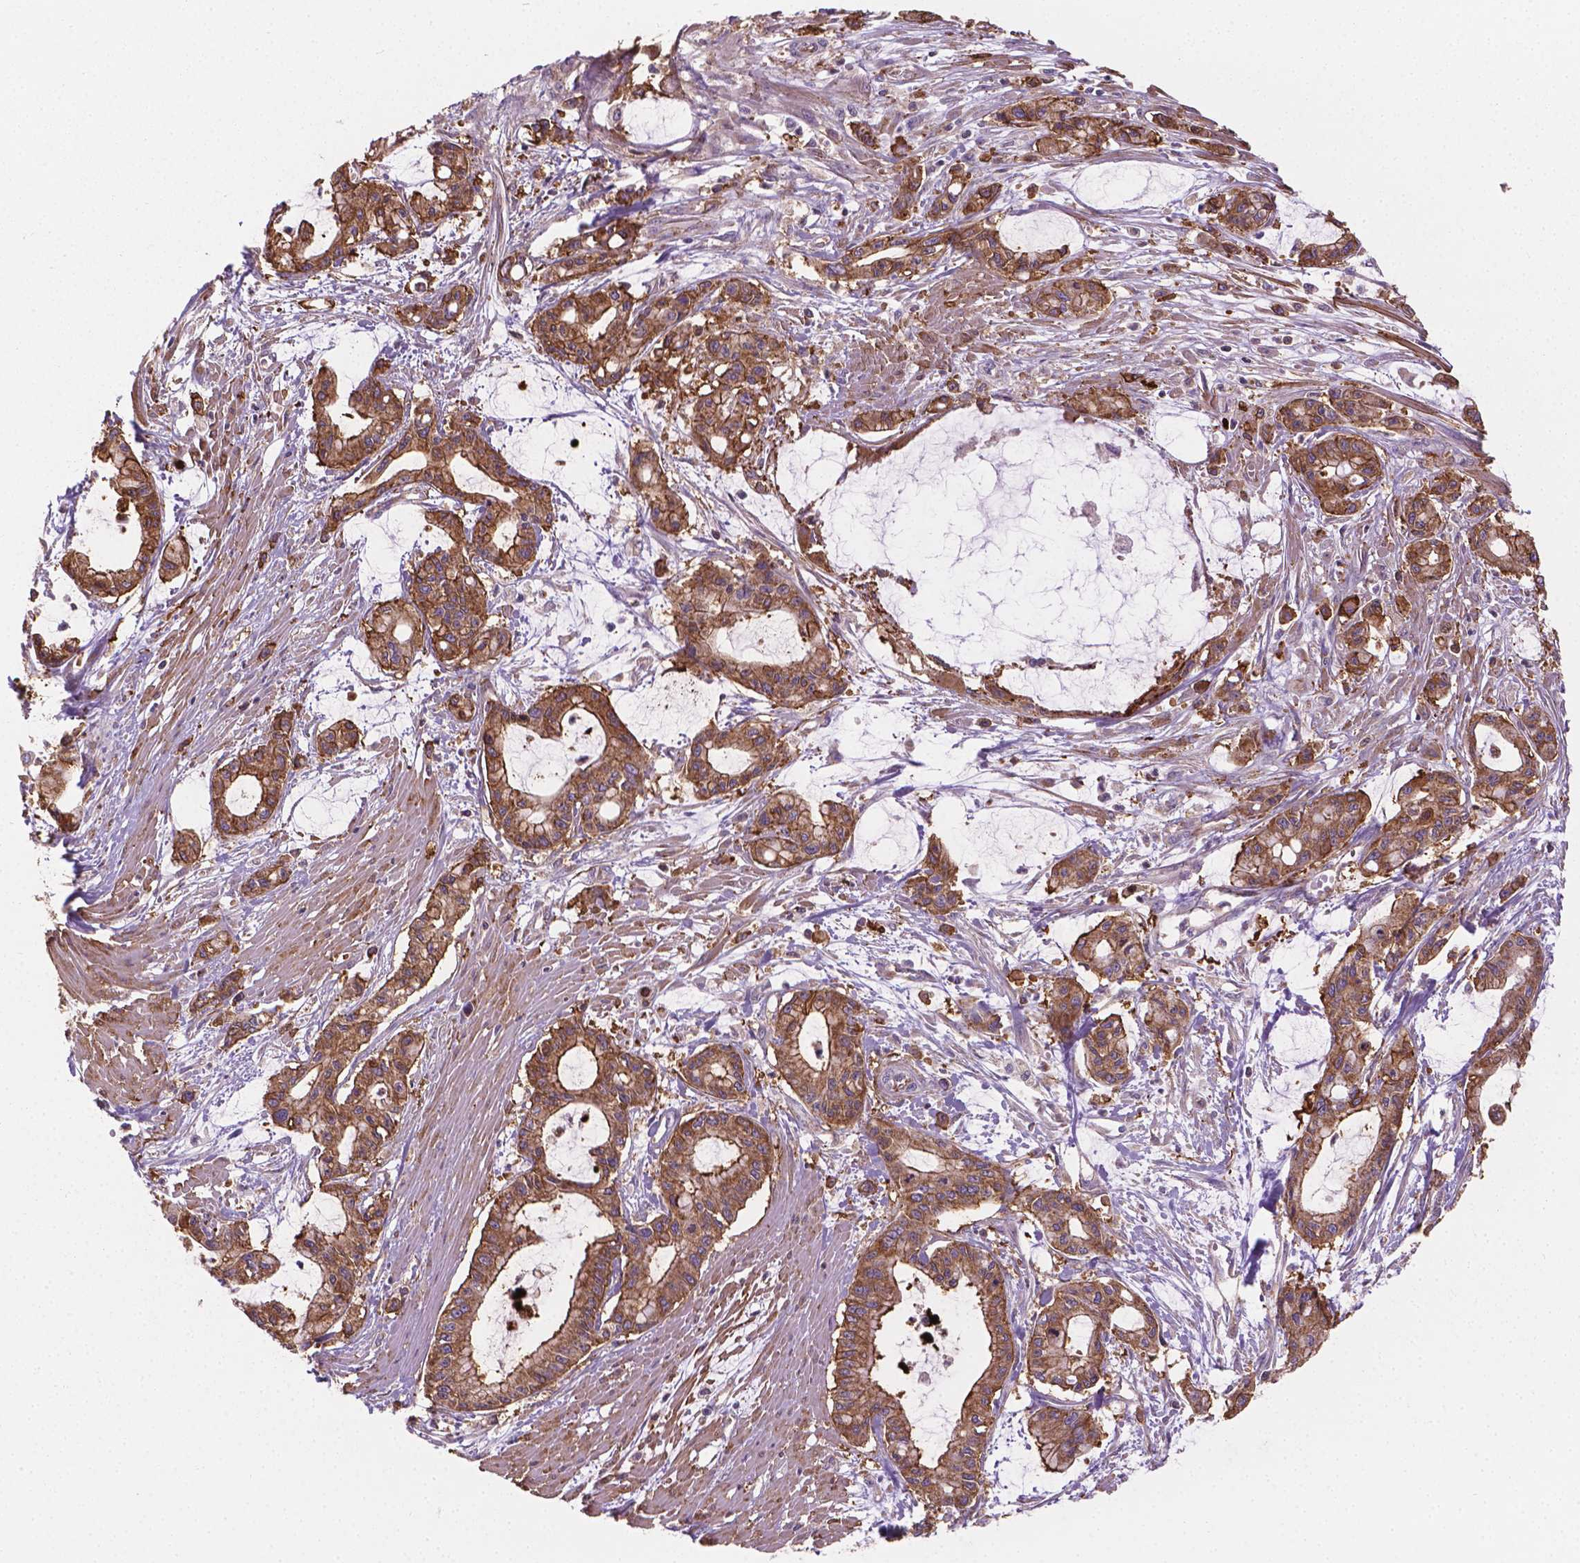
{"staining": {"intensity": "strong", "quantity": ">75%", "location": "cytoplasmic/membranous"}, "tissue": "pancreatic cancer", "cell_type": "Tumor cells", "image_type": "cancer", "snomed": [{"axis": "morphology", "description": "Adenocarcinoma, NOS"}, {"axis": "topography", "description": "Pancreas"}], "caption": "This photomicrograph displays immunohistochemistry (IHC) staining of human adenocarcinoma (pancreatic), with high strong cytoplasmic/membranous expression in approximately >75% of tumor cells.", "gene": "TCAF1", "patient": {"sex": "male", "age": 48}}